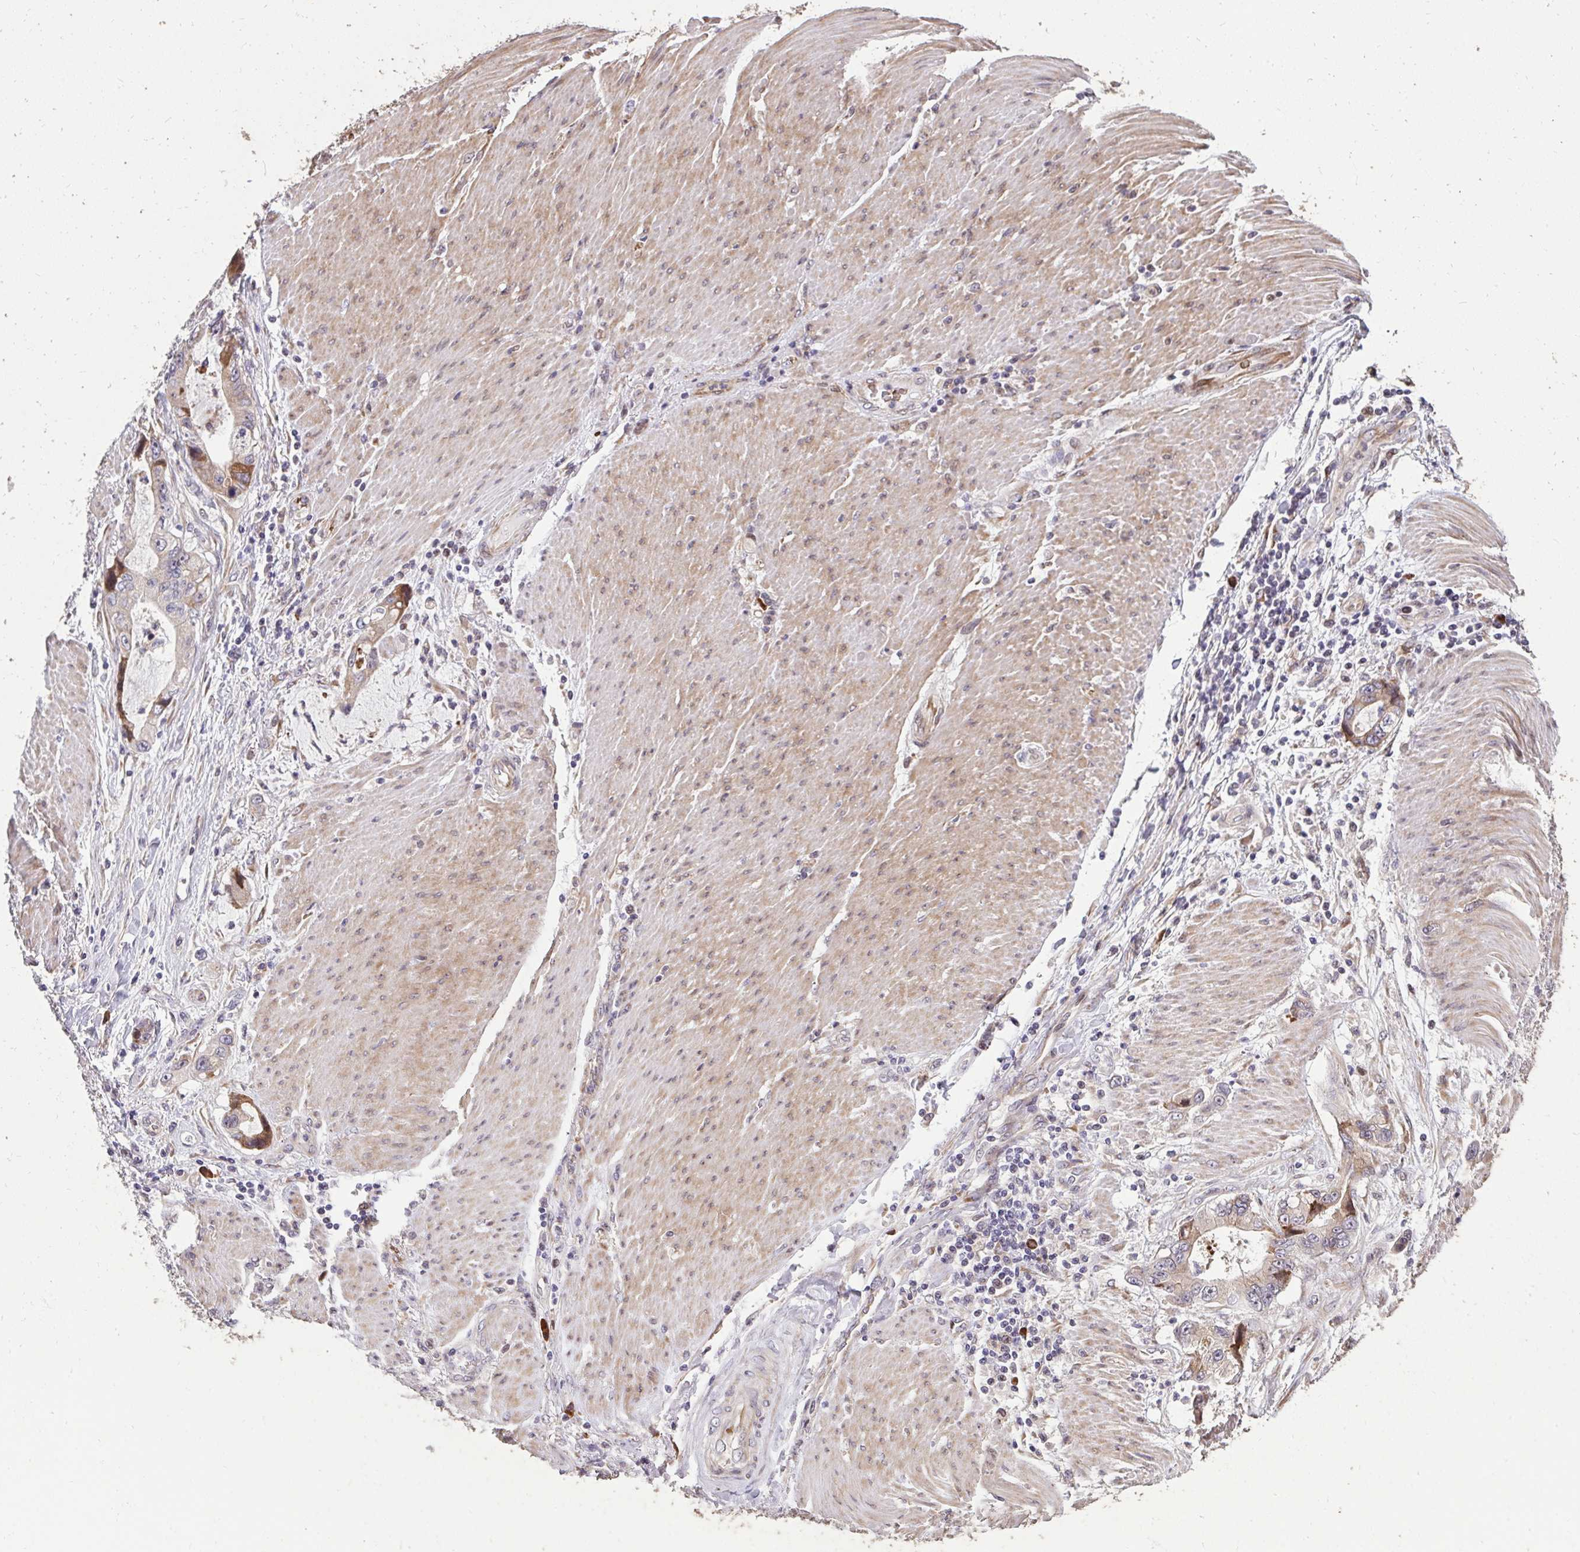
{"staining": {"intensity": "weak", "quantity": ">75%", "location": "cytoplasmic/membranous"}, "tissue": "stomach cancer", "cell_type": "Tumor cells", "image_type": "cancer", "snomed": [{"axis": "morphology", "description": "Adenocarcinoma, NOS"}, {"axis": "topography", "description": "Pancreas"}, {"axis": "topography", "description": "Stomach, upper"}], "caption": "Human stomach cancer stained with a brown dye displays weak cytoplasmic/membranous positive positivity in about >75% of tumor cells.", "gene": "FIBCD1", "patient": {"sex": "male", "age": 77}}